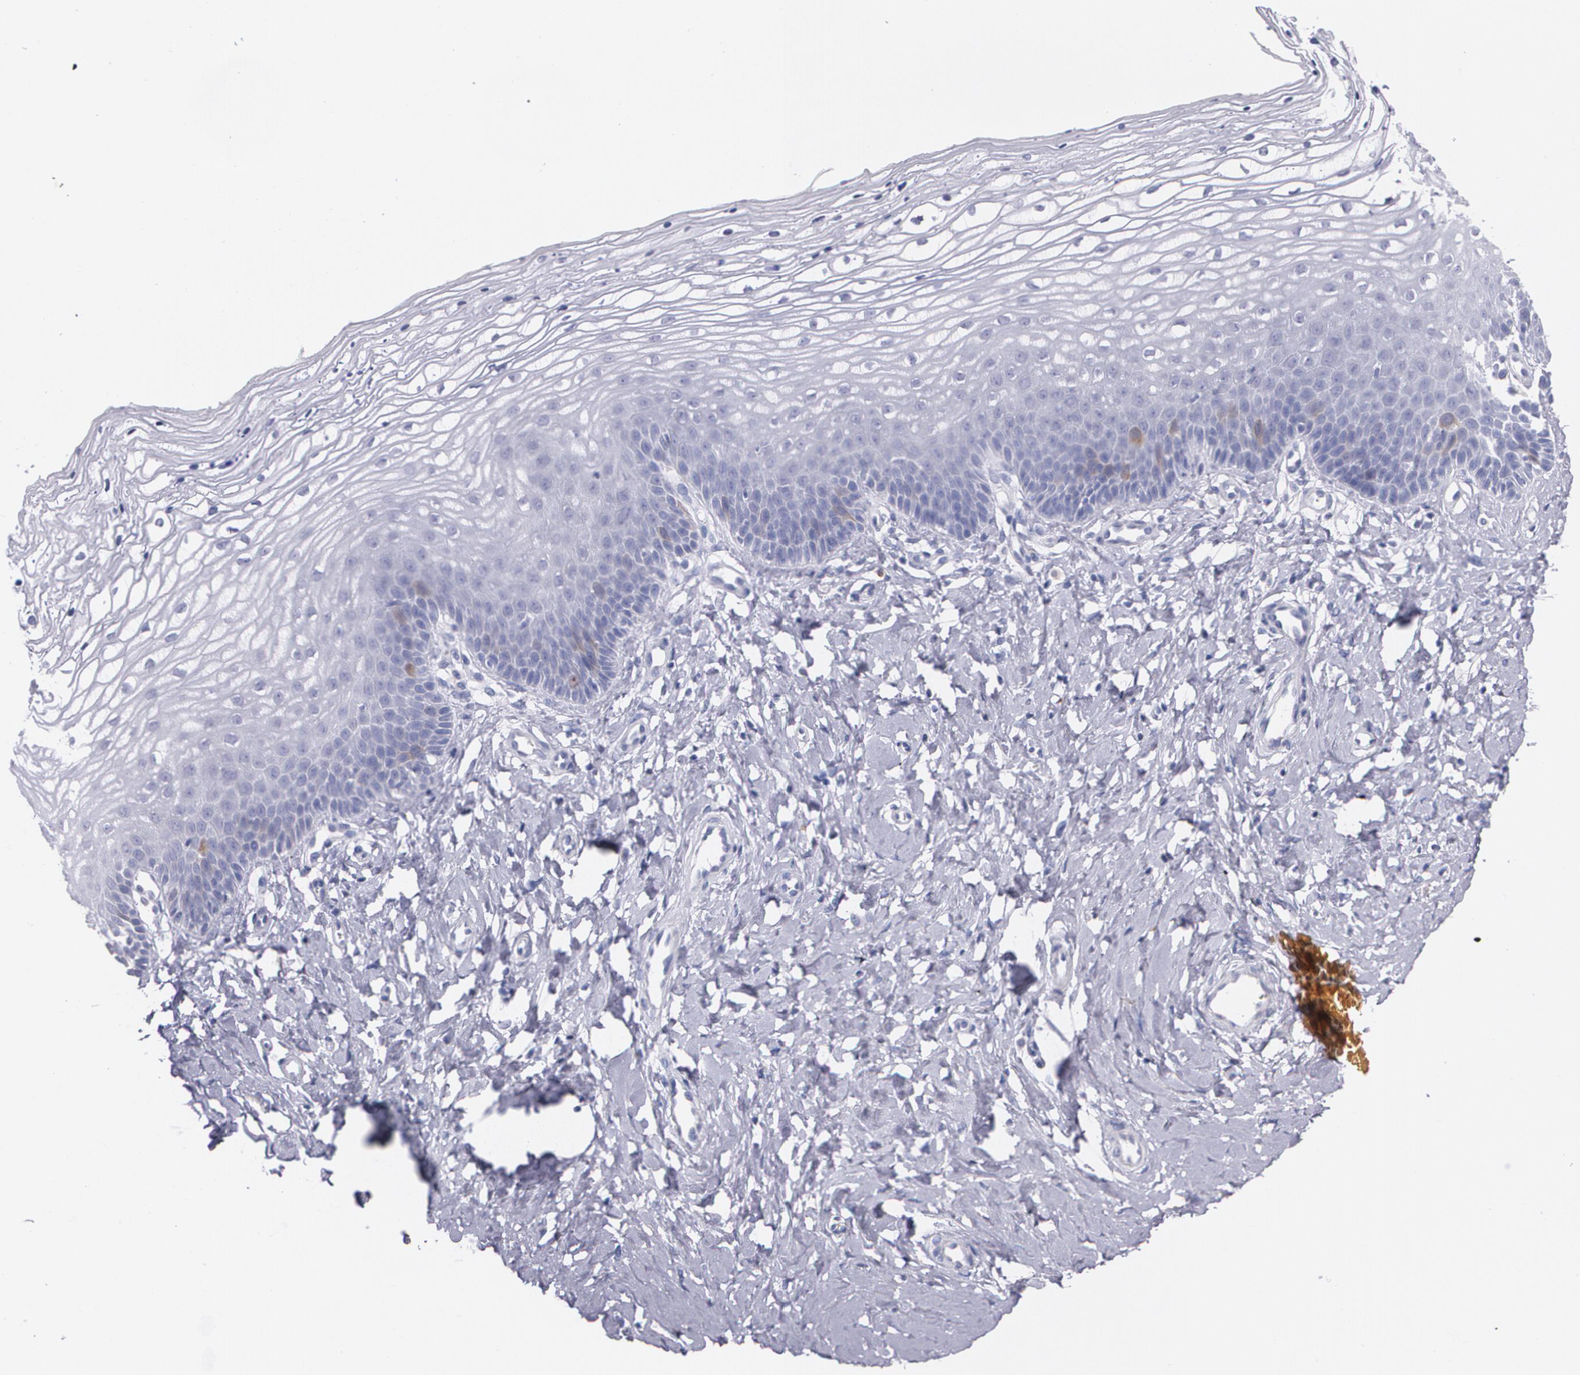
{"staining": {"intensity": "moderate", "quantity": "<25%", "location": "cytoplasmic/membranous"}, "tissue": "vagina", "cell_type": "Squamous epithelial cells", "image_type": "normal", "snomed": [{"axis": "morphology", "description": "Normal tissue, NOS"}, {"axis": "topography", "description": "Vagina"}], "caption": "Approximately <25% of squamous epithelial cells in unremarkable human vagina exhibit moderate cytoplasmic/membranous protein expression as visualized by brown immunohistochemical staining.", "gene": "HMMR", "patient": {"sex": "female", "age": 68}}